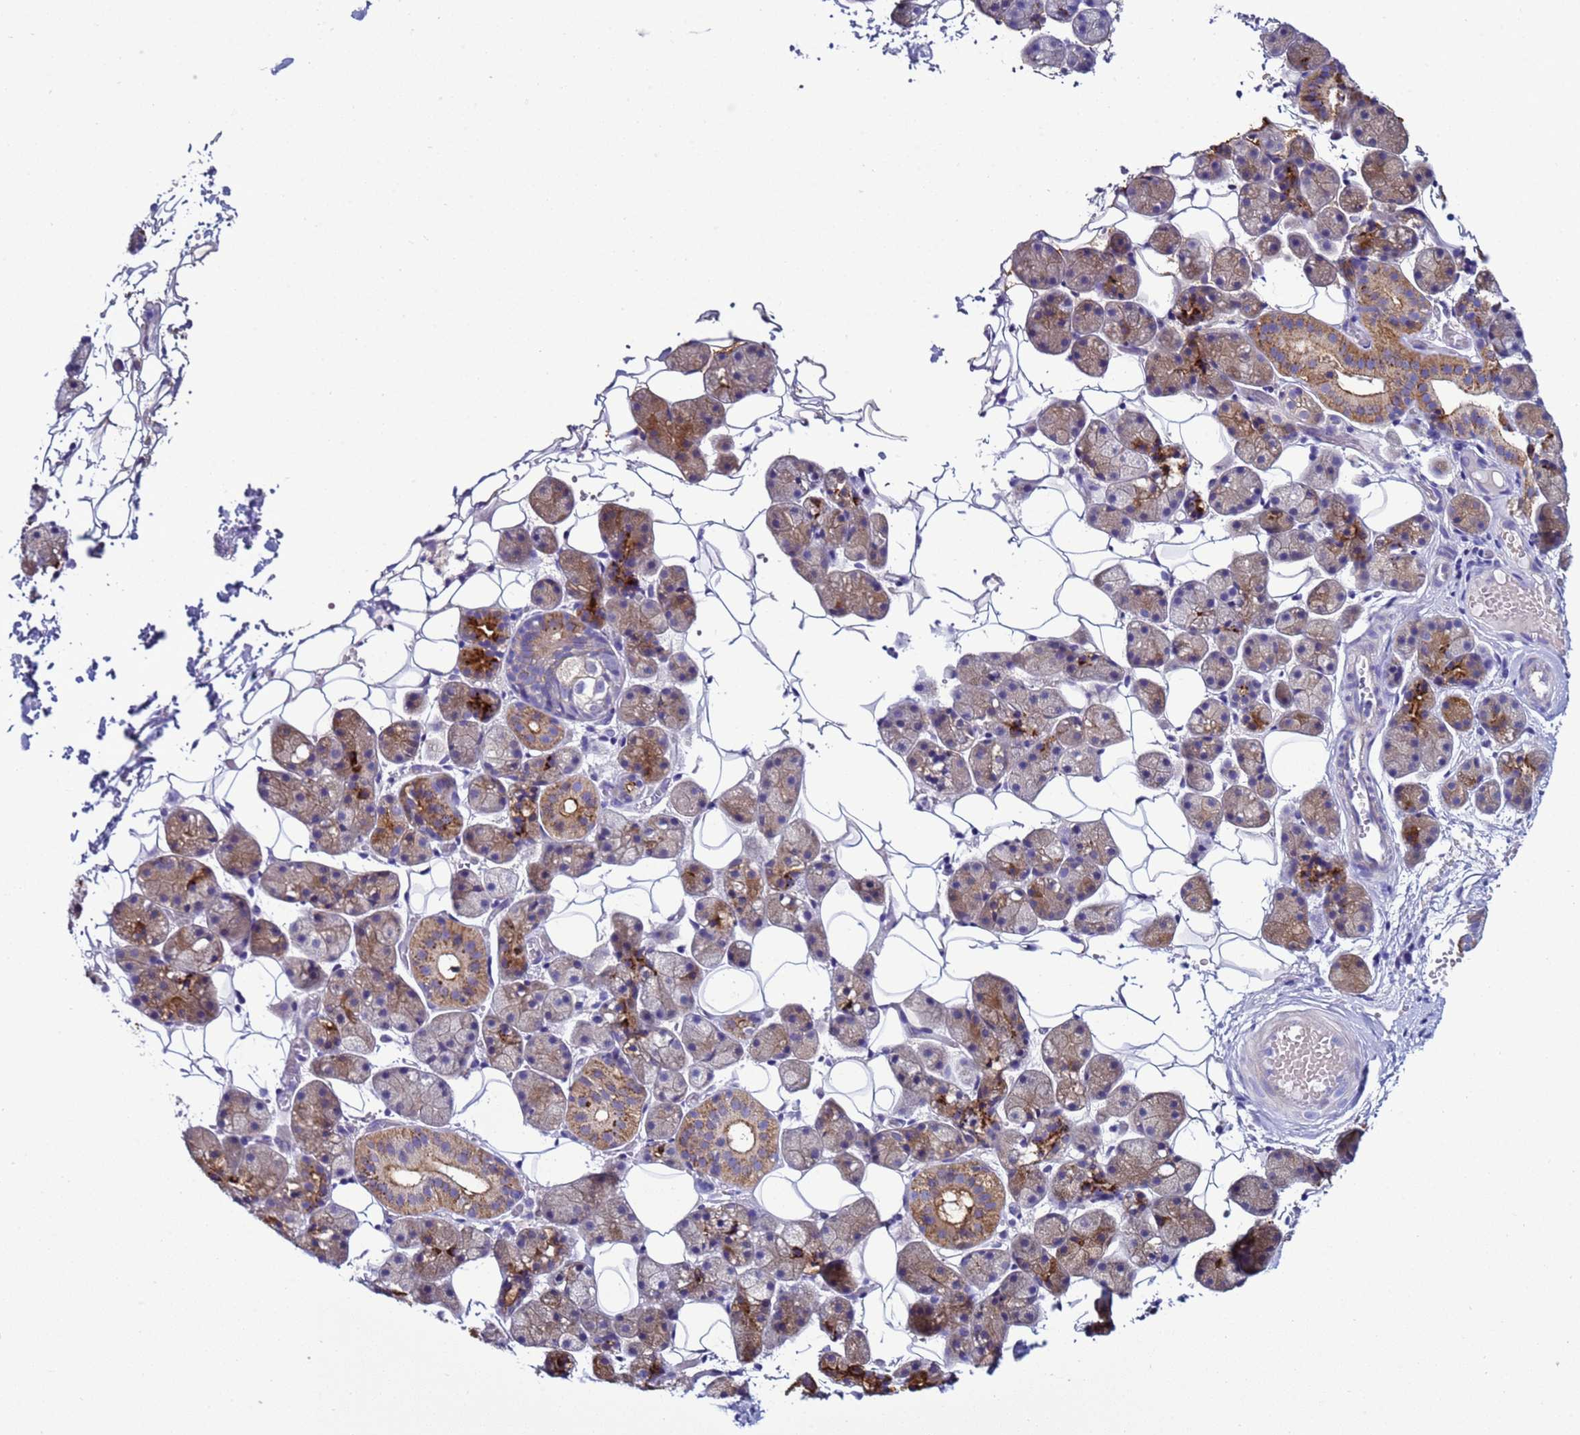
{"staining": {"intensity": "moderate", "quantity": "25%-75%", "location": "cytoplasmic/membranous"}, "tissue": "salivary gland", "cell_type": "Glandular cells", "image_type": "normal", "snomed": [{"axis": "morphology", "description": "Normal tissue, NOS"}, {"axis": "topography", "description": "Salivary gland"}], "caption": "Brown immunohistochemical staining in benign salivary gland exhibits moderate cytoplasmic/membranous expression in approximately 25%-75% of glandular cells.", "gene": "NAT1", "patient": {"sex": "female", "age": 33}}